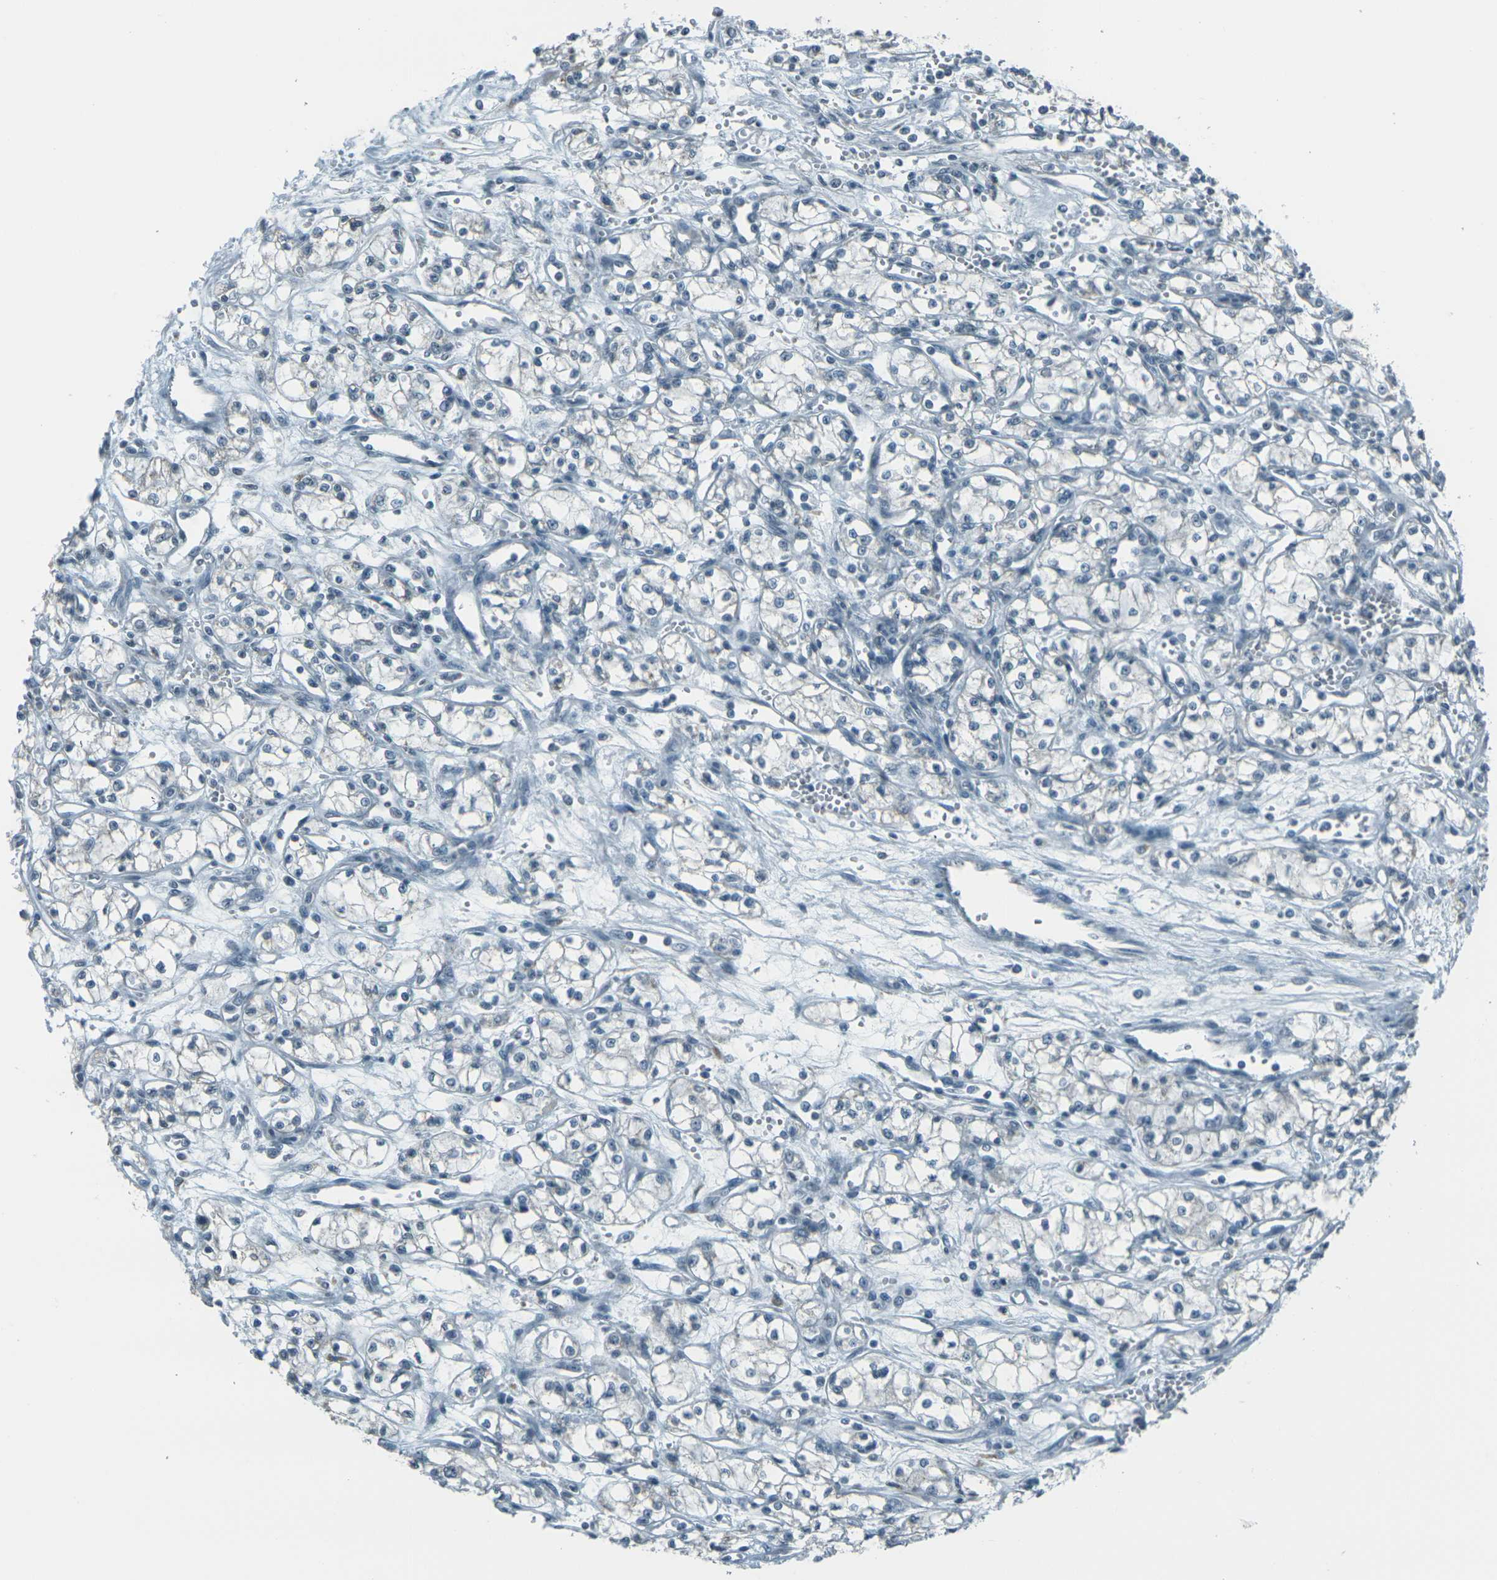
{"staining": {"intensity": "negative", "quantity": "none", "location": "none"}, "tissue": "renal cancer", "cell_type": "Tumor cells", "image_type": "cancer", "snomed": [{"axis": "morphology", "description": "Normal tissue, NOS"}, {"axis": "morphology", "description": "Adenocarcinoma, NOS"}, {"axis": "topography", "description": "Kidney"}], "caption": "Tumor cells are negative for protein expression in human renal cancer (adenocarcinoma).", "gene": "H2BC1", "patient": {"sex": "male", "age": 59}}